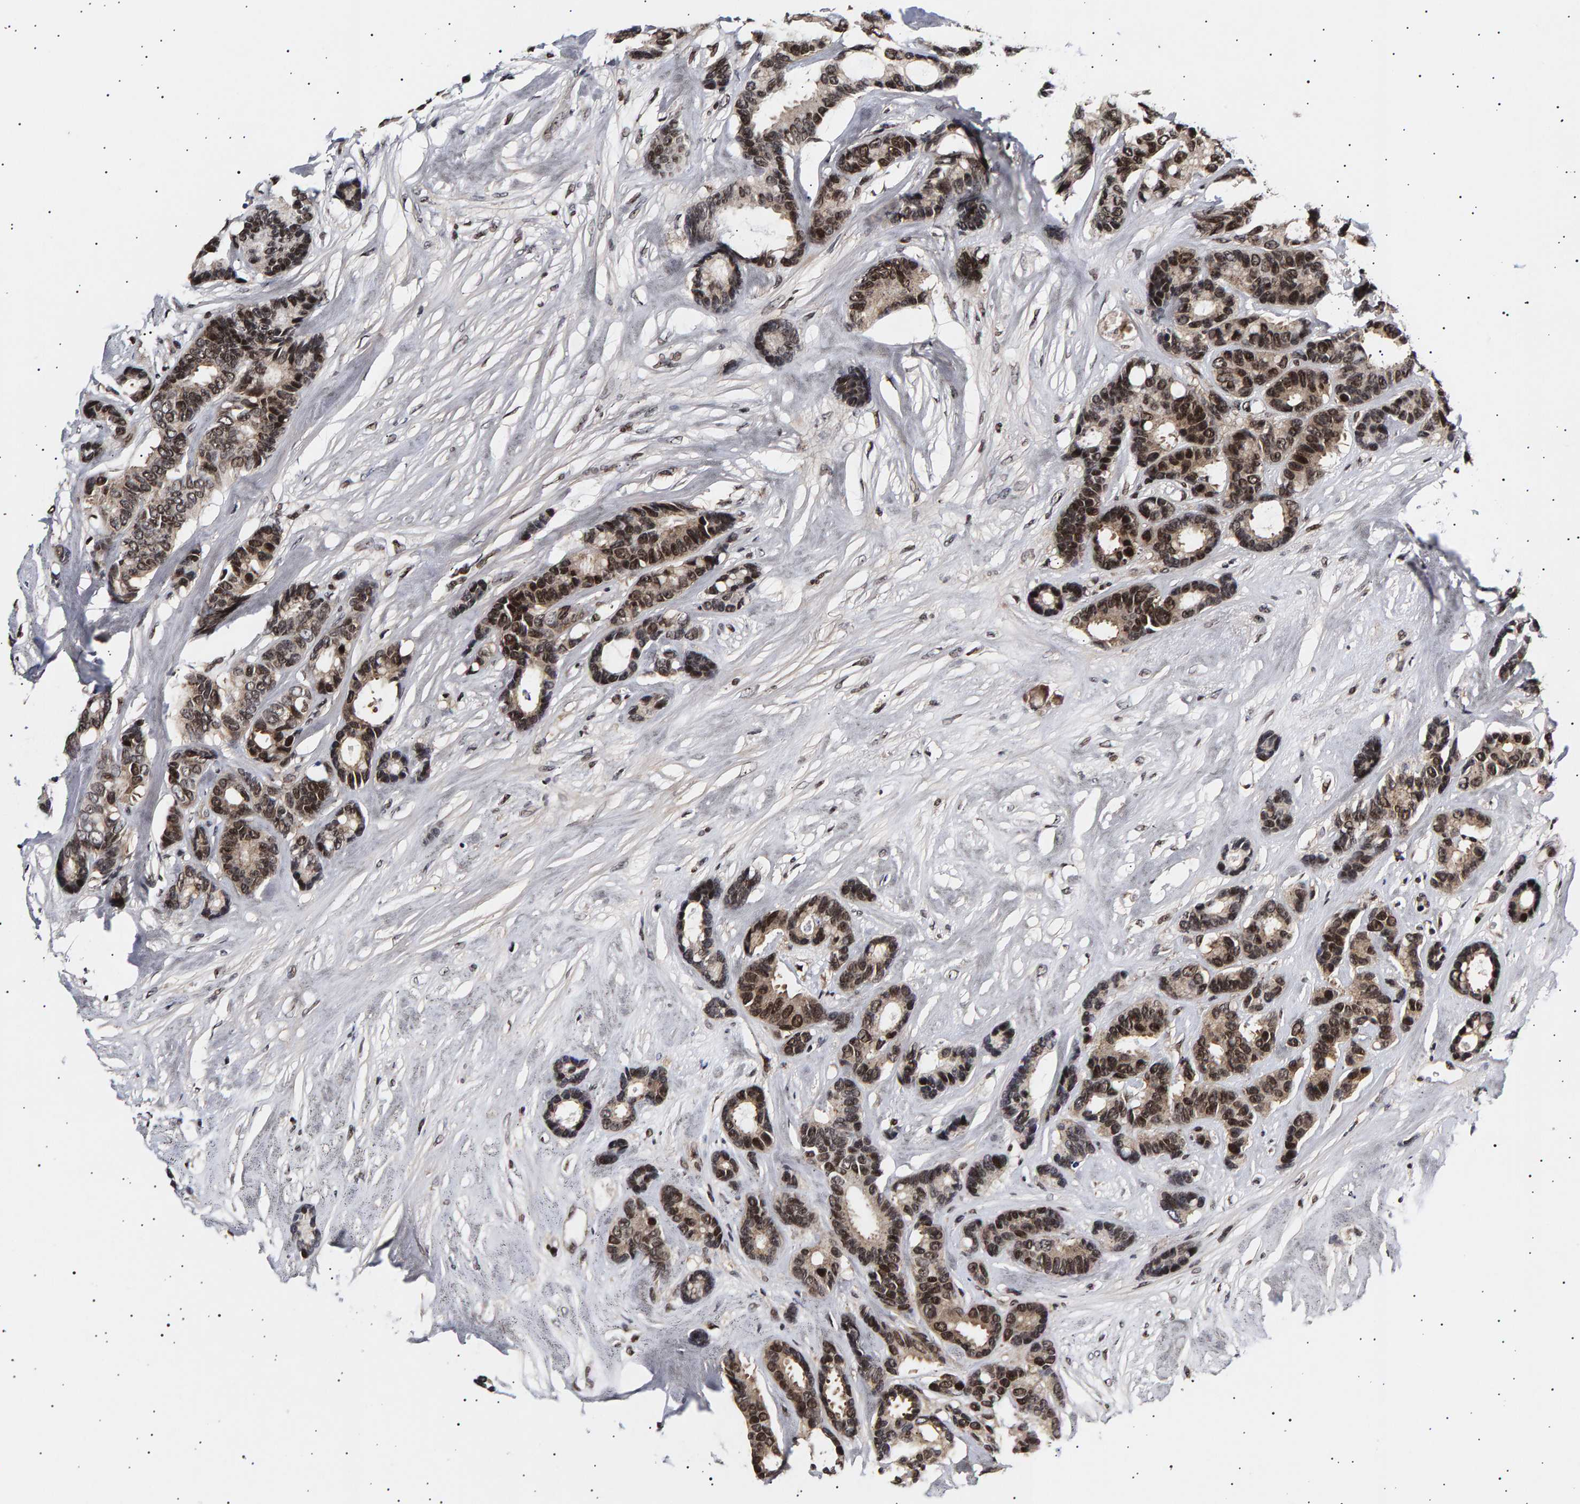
{"staining": {"intensity": "strong", "quantity": ">75%", "location": "nuclear"}, "tissue": "breast cancer", "cell_type": "Tumor cells", "image_type": "cancer", "snomed": [{"axis": "morphology", "description": "Duct carcinoma"}, {"axis": "topography", "description": "Breast"}], "caption": "Breast cancer stained for a protein displays strong nuclear positivity in tumor cells. (DAB (3,3'-diaminobenzidine) = brown stain, brightfield microscopy at high magnification).", "gene": "ANKRD40", "patient": {"sex": "female", "age": 87}}